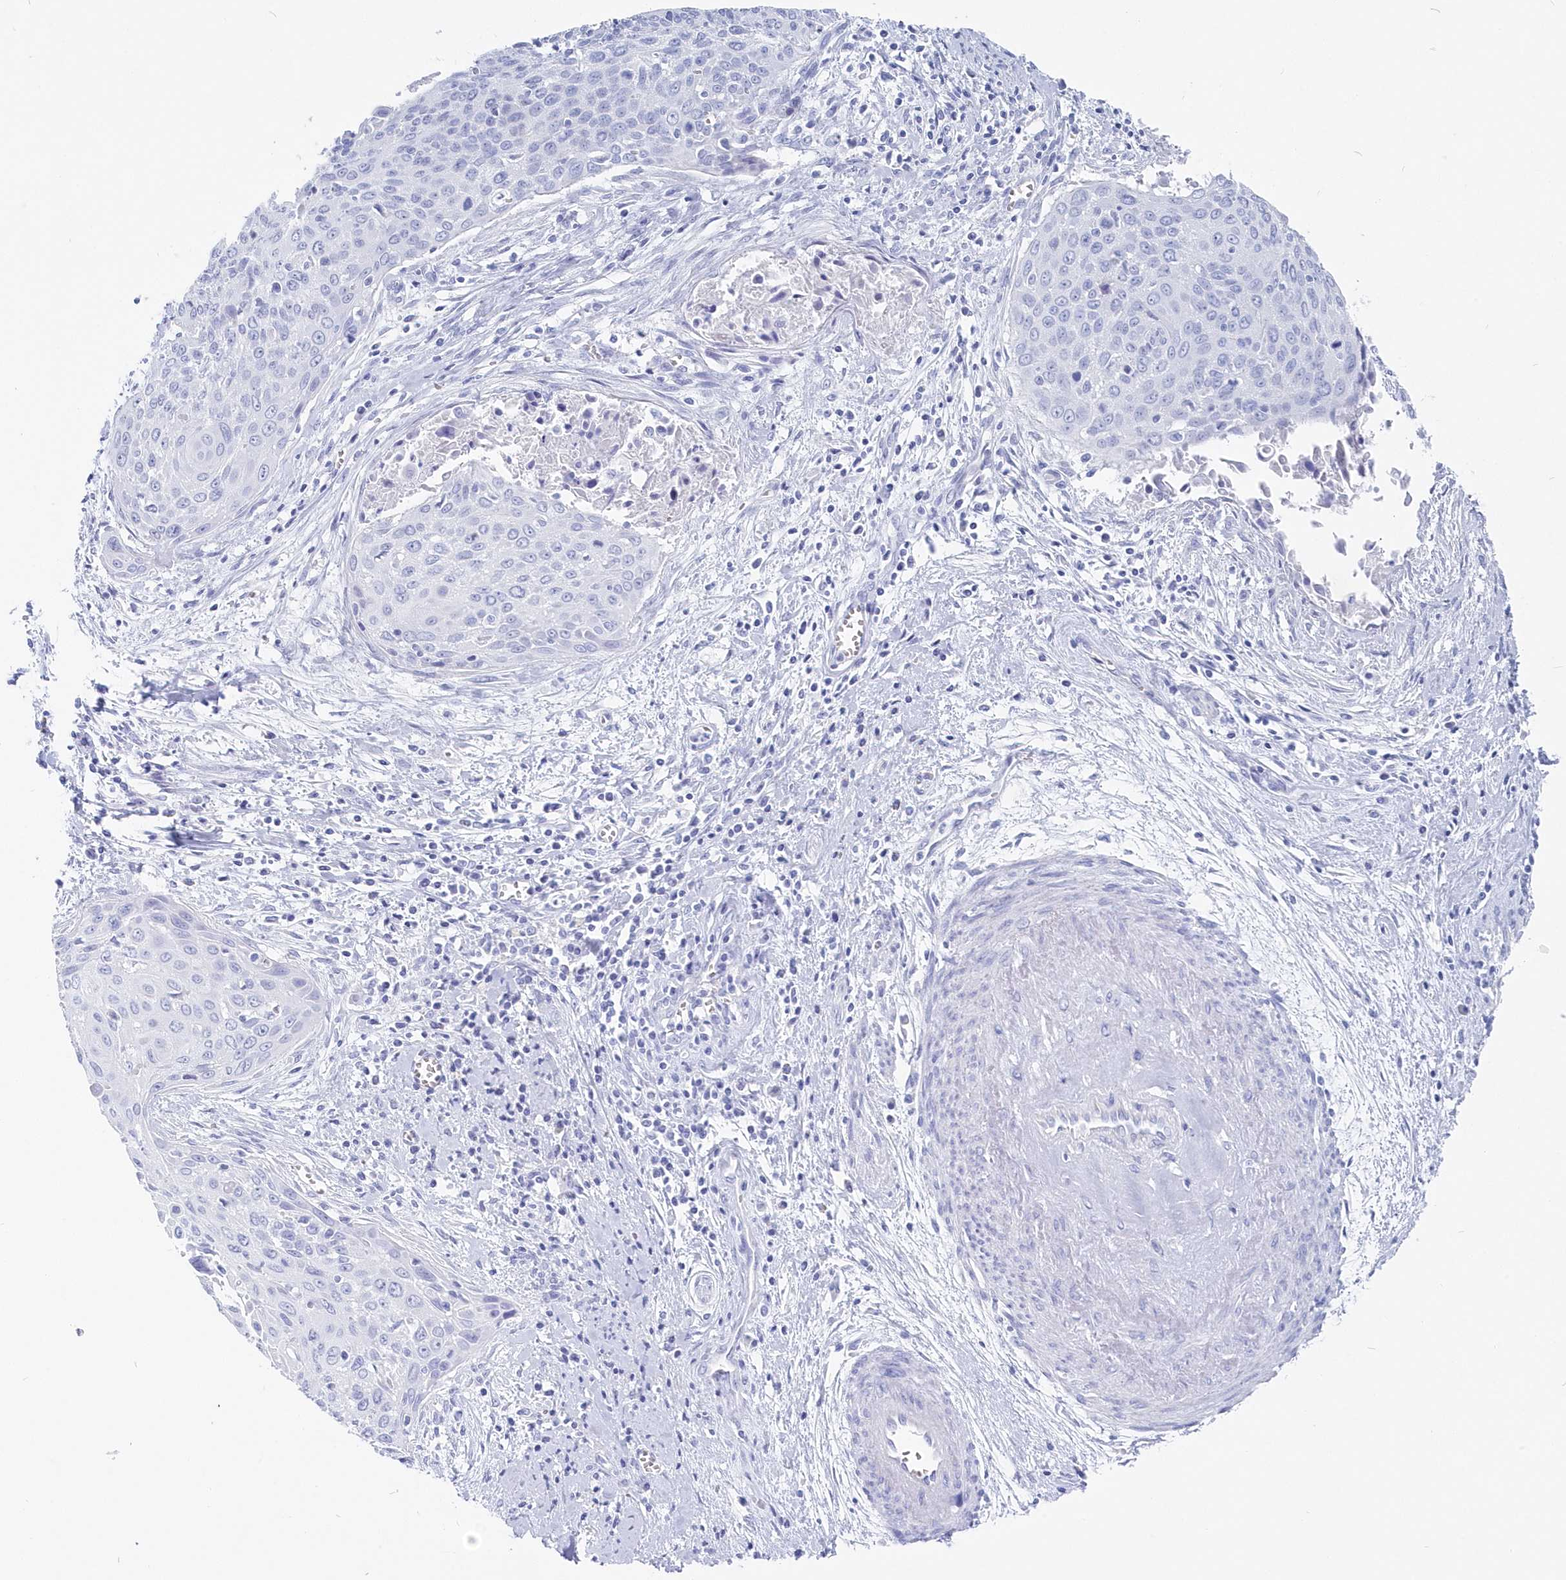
{"staining": {"intensity": "negative", "quantity": "none", "location": "none"}, "tissue": "cervical cancer", "cell_type": "Tumor cells", "image_type": "cancer", "snomed": [{"axis": "morphology", "description": "Squamous cell carcinoma, NOS"}, {"axis": "topography", "description": "Cervix"}], "caption": "The immunohistochemistry (IHC) photomicrograph has no significant expression in tumor cells of cervical cancer (squamous cell carcinoma) tissue. The staining was performed using DAB (3,3'-diaminobenzidine) to visualize the protein expression in brown, while the nuclei were stained in blue with hematoxylin (Magnification: 20x).", "gene": "CSNK1G2", "patient": {"sex": "female", "age": 55}}